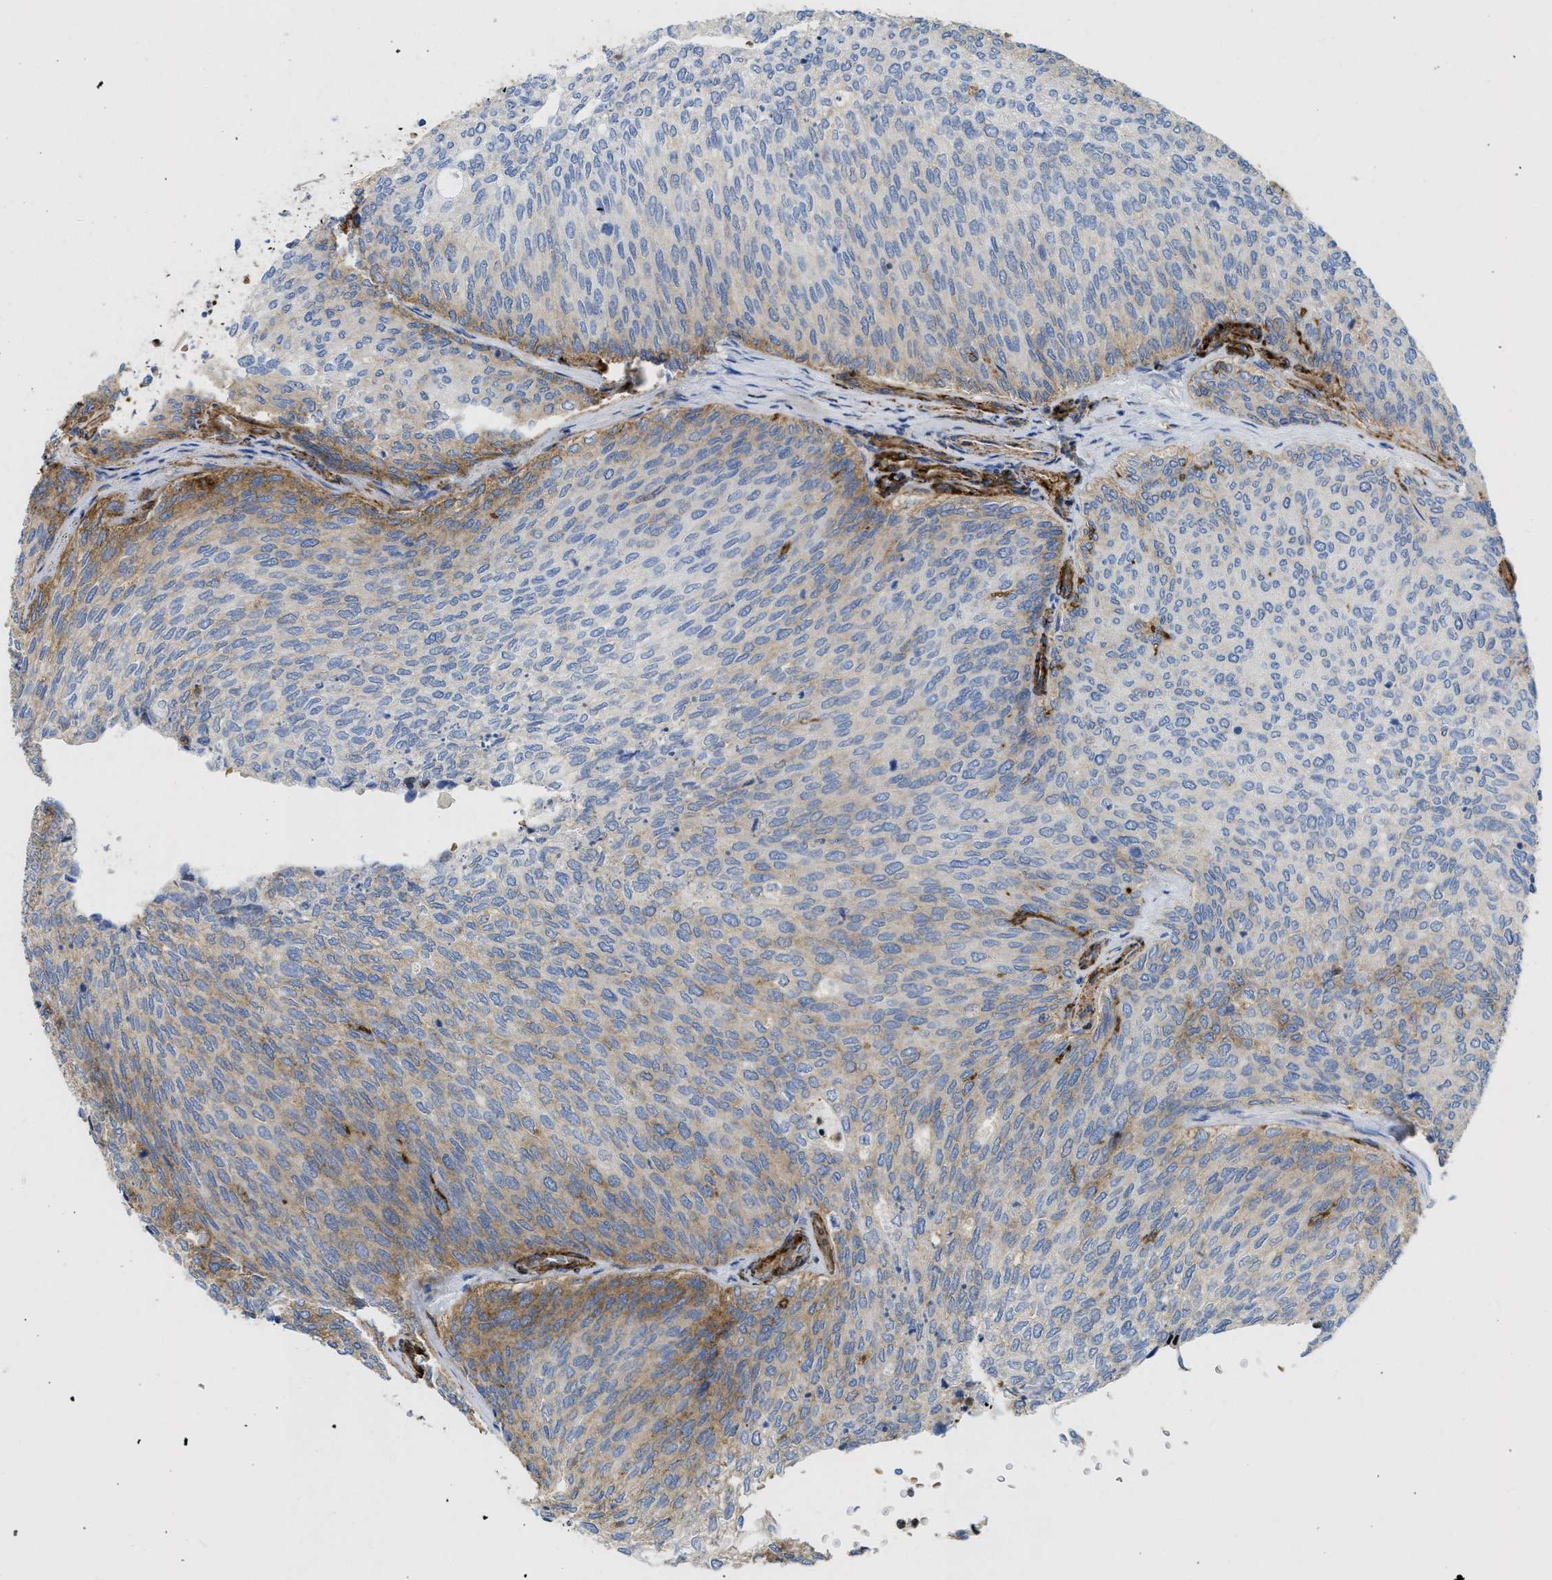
{"staining": {"intensity": "moderate", "quantity": "<25%", "location": "cytoplasmic/membranous"}, "tissue": "urothelial cancer", "cell_type": "Tumor cells", "image_type": "cancer", "snomed": [{"axis": "morphology", "description": "Urothelial carcinoma, Low grade"}, {"axis": "topography", "description": "Urinary bladder"}], "caption": "Urothelial cancer was stained to show a protein in brown. There is low levels of moderate cytoplasmic/membranous expression in about <25% of tumor cells.", "gene": "HIP1", "patient": {"sex": "female", "age": 79}}